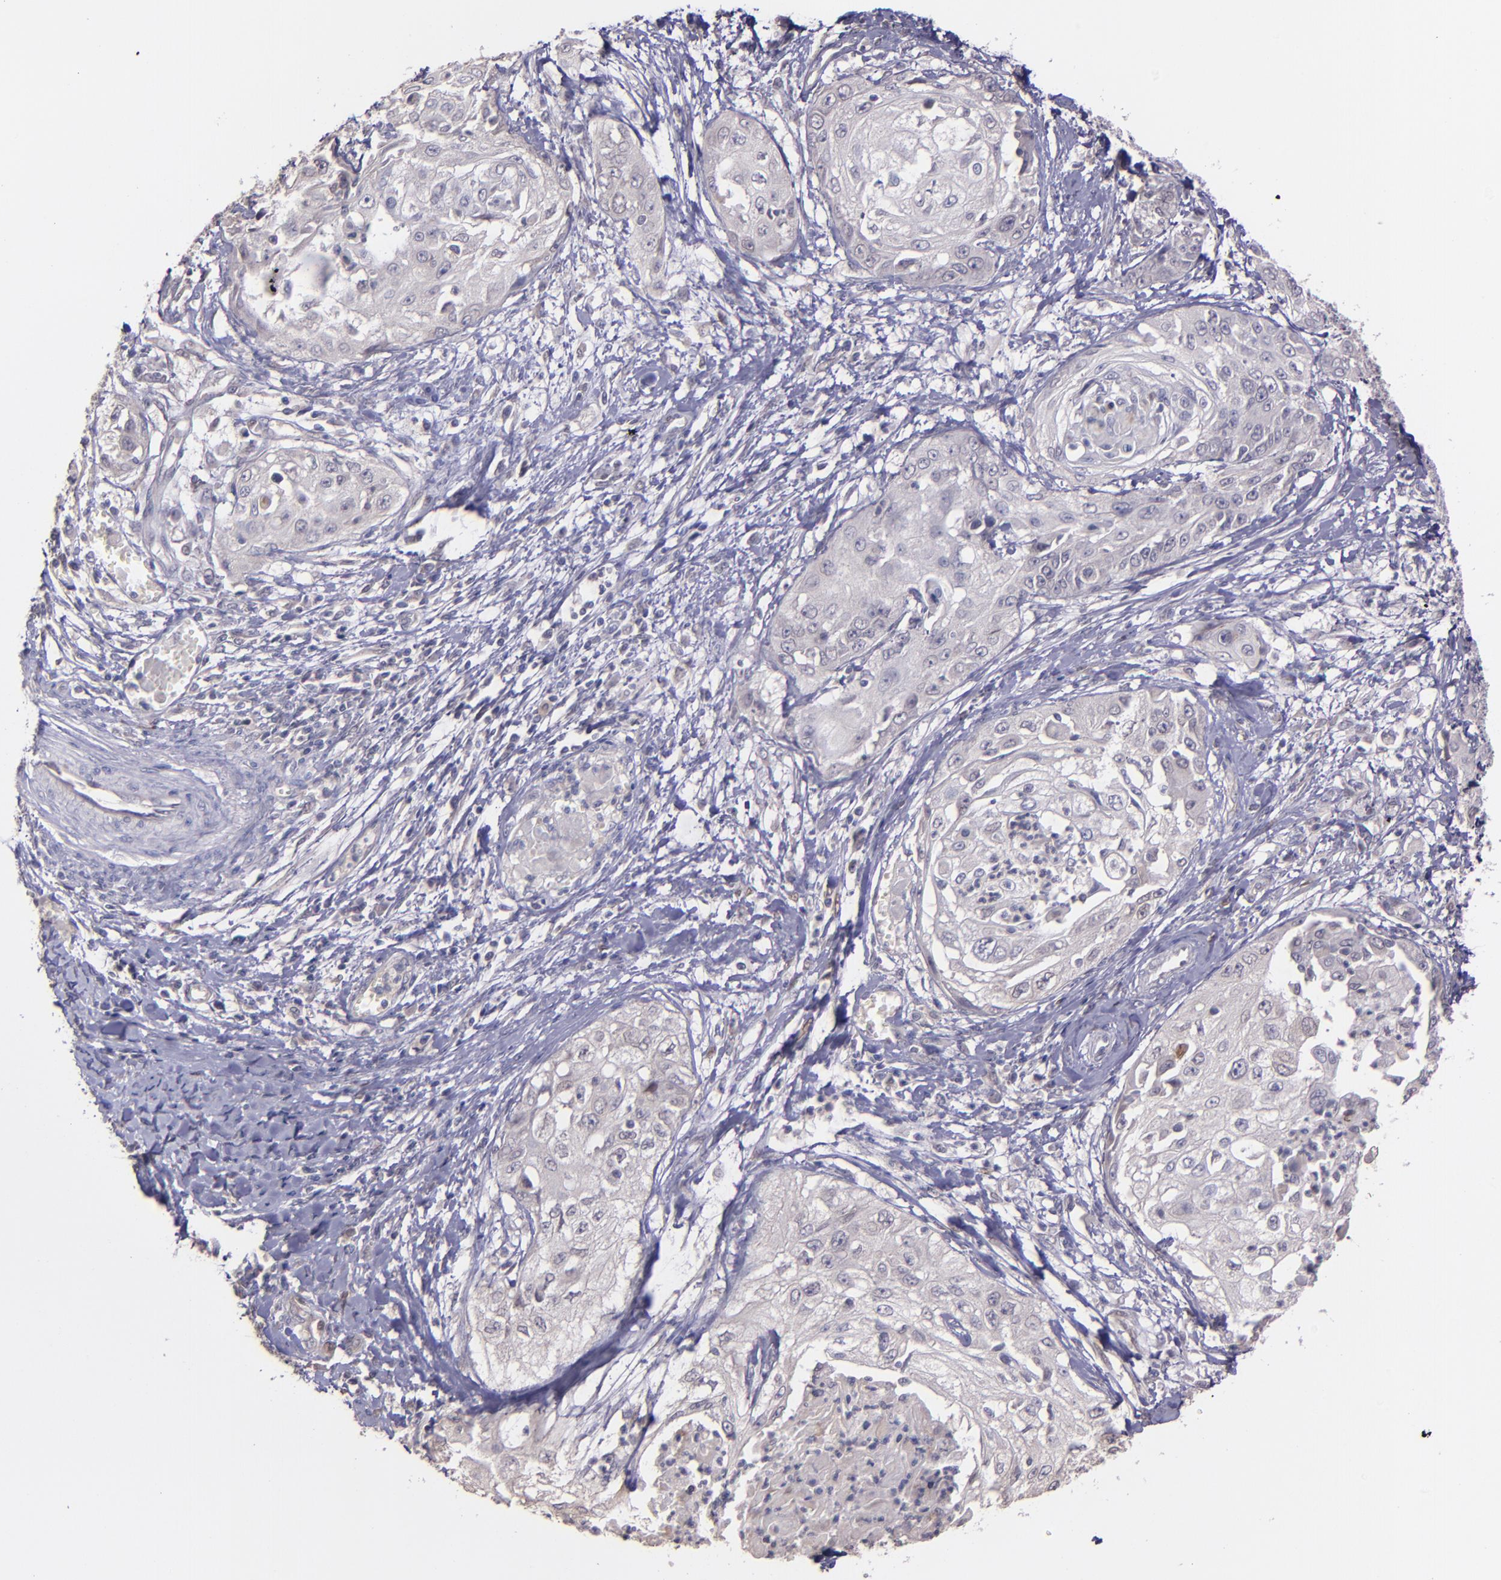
{"staining": {"intensity": "negative", "quantity": "none", "location": "none"}, "tissue": "cervical cancer", "cell_type": "Tumor cells", "image_type": "cancer", "snomed": [{"axis": "morphology", "description": "Squamous cell carcinoma, NOS"}, {"axis": "topography", "description": "Cervix"}], "caption": "Immunohistochemistry micrograph of human squamous cell carcinoma (cervical) stained for a protein (brown), which reveals no expression in tumor cells.", "gene": "NUP62CL", "patient": {"sex": "female", "age": 64}}